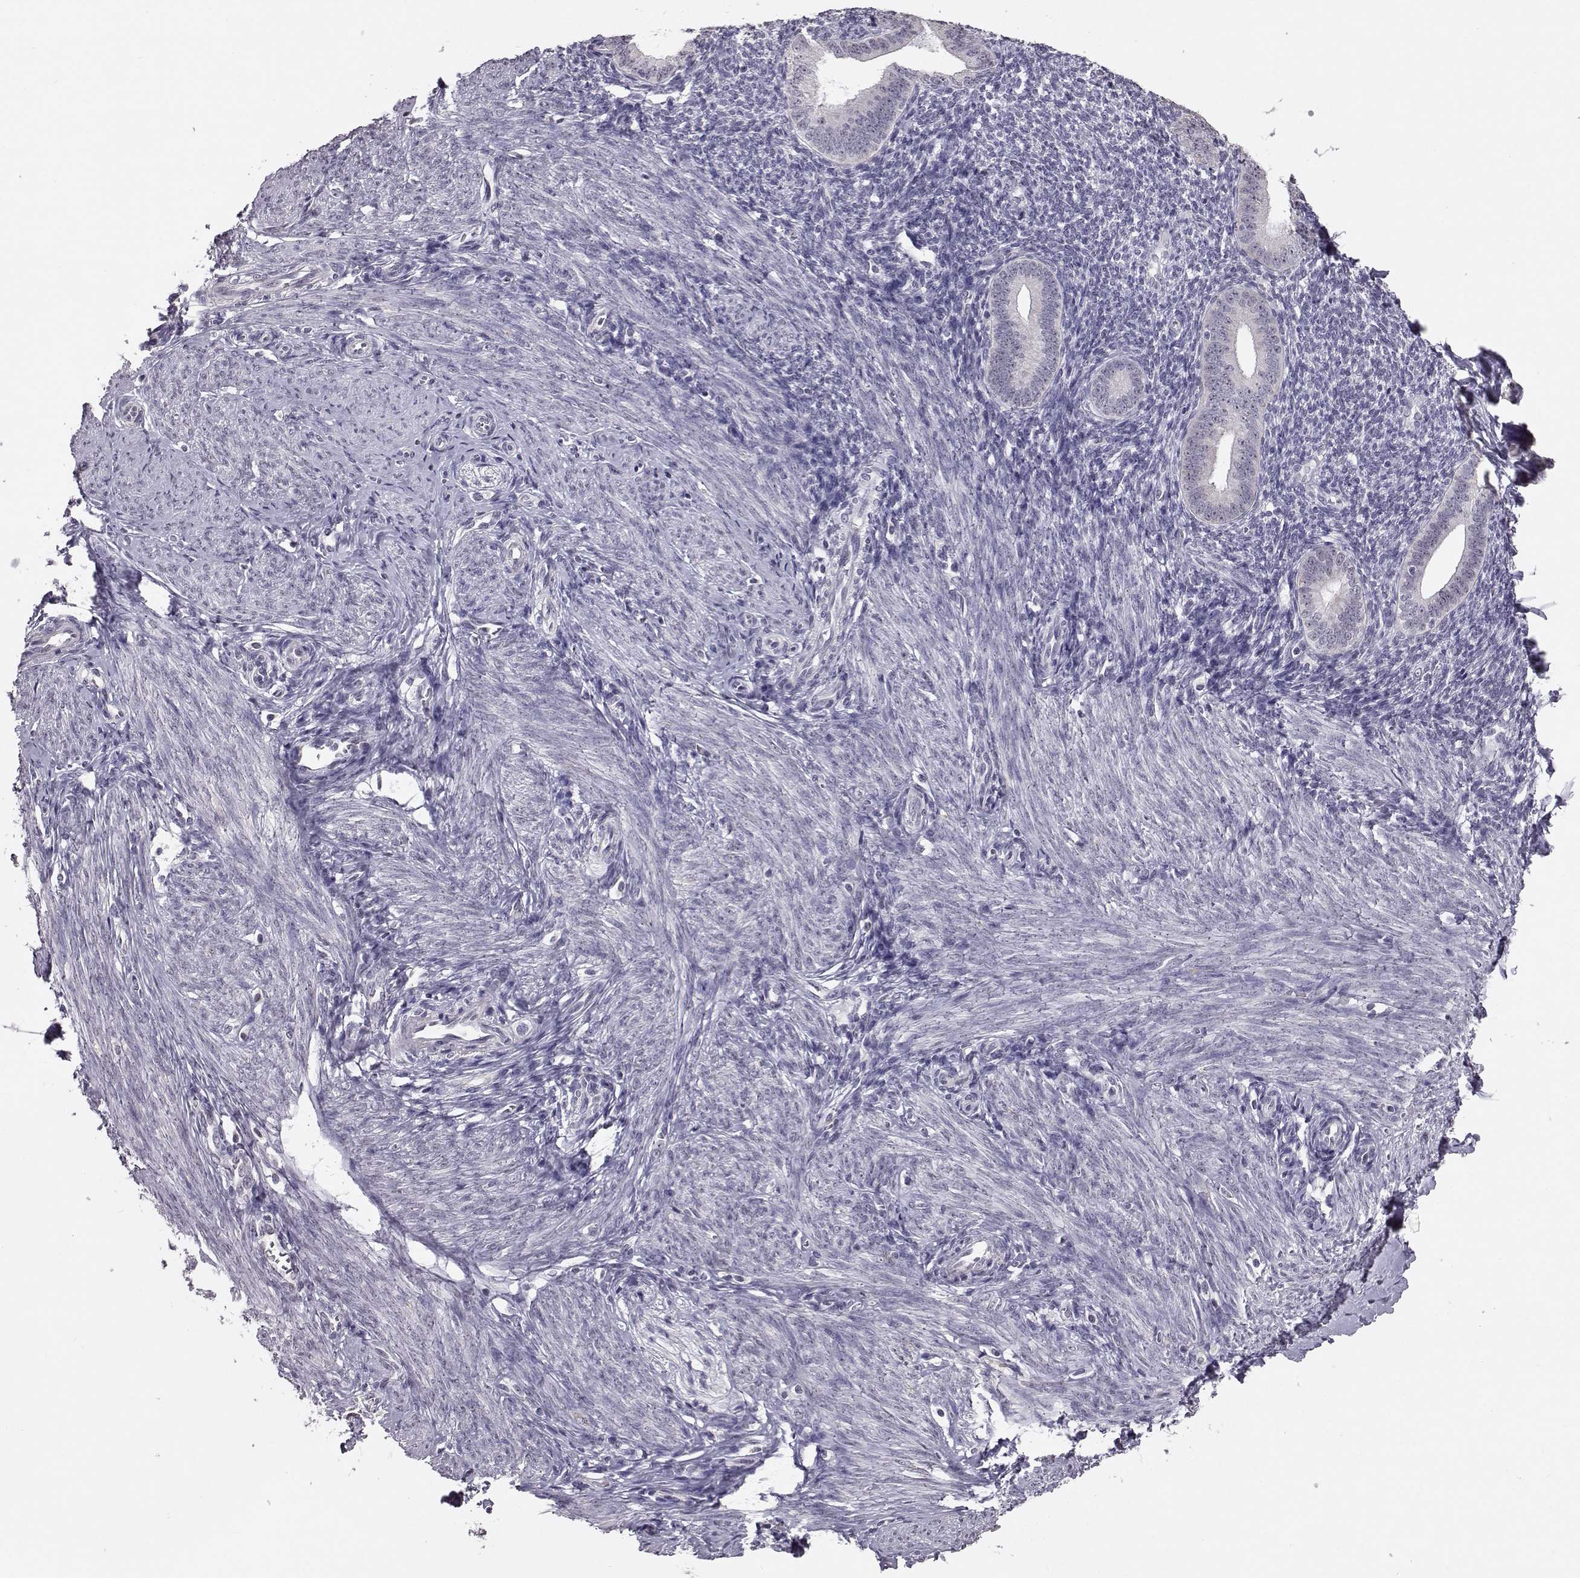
{"staining": {"intensity": "negative", "quantity": "none", "location": "none"}, "tissue": "endometrium", "cell_type": "Cells in endometrial stroma", "image_type": "normal", "snomed": [{"axis": "morphology", "description": "Normal tissue, NOS"}, {"axis": "topography", "description": "Endometrium"}], "caption": "This is a photomicrograph of immunohistochemistry (IHC) staining of normal endometrium, which shows no positivity in cells in endometrial stroma.", "gene": "ALDH3A1", "patient": {"sex": "female", "age": 40}}